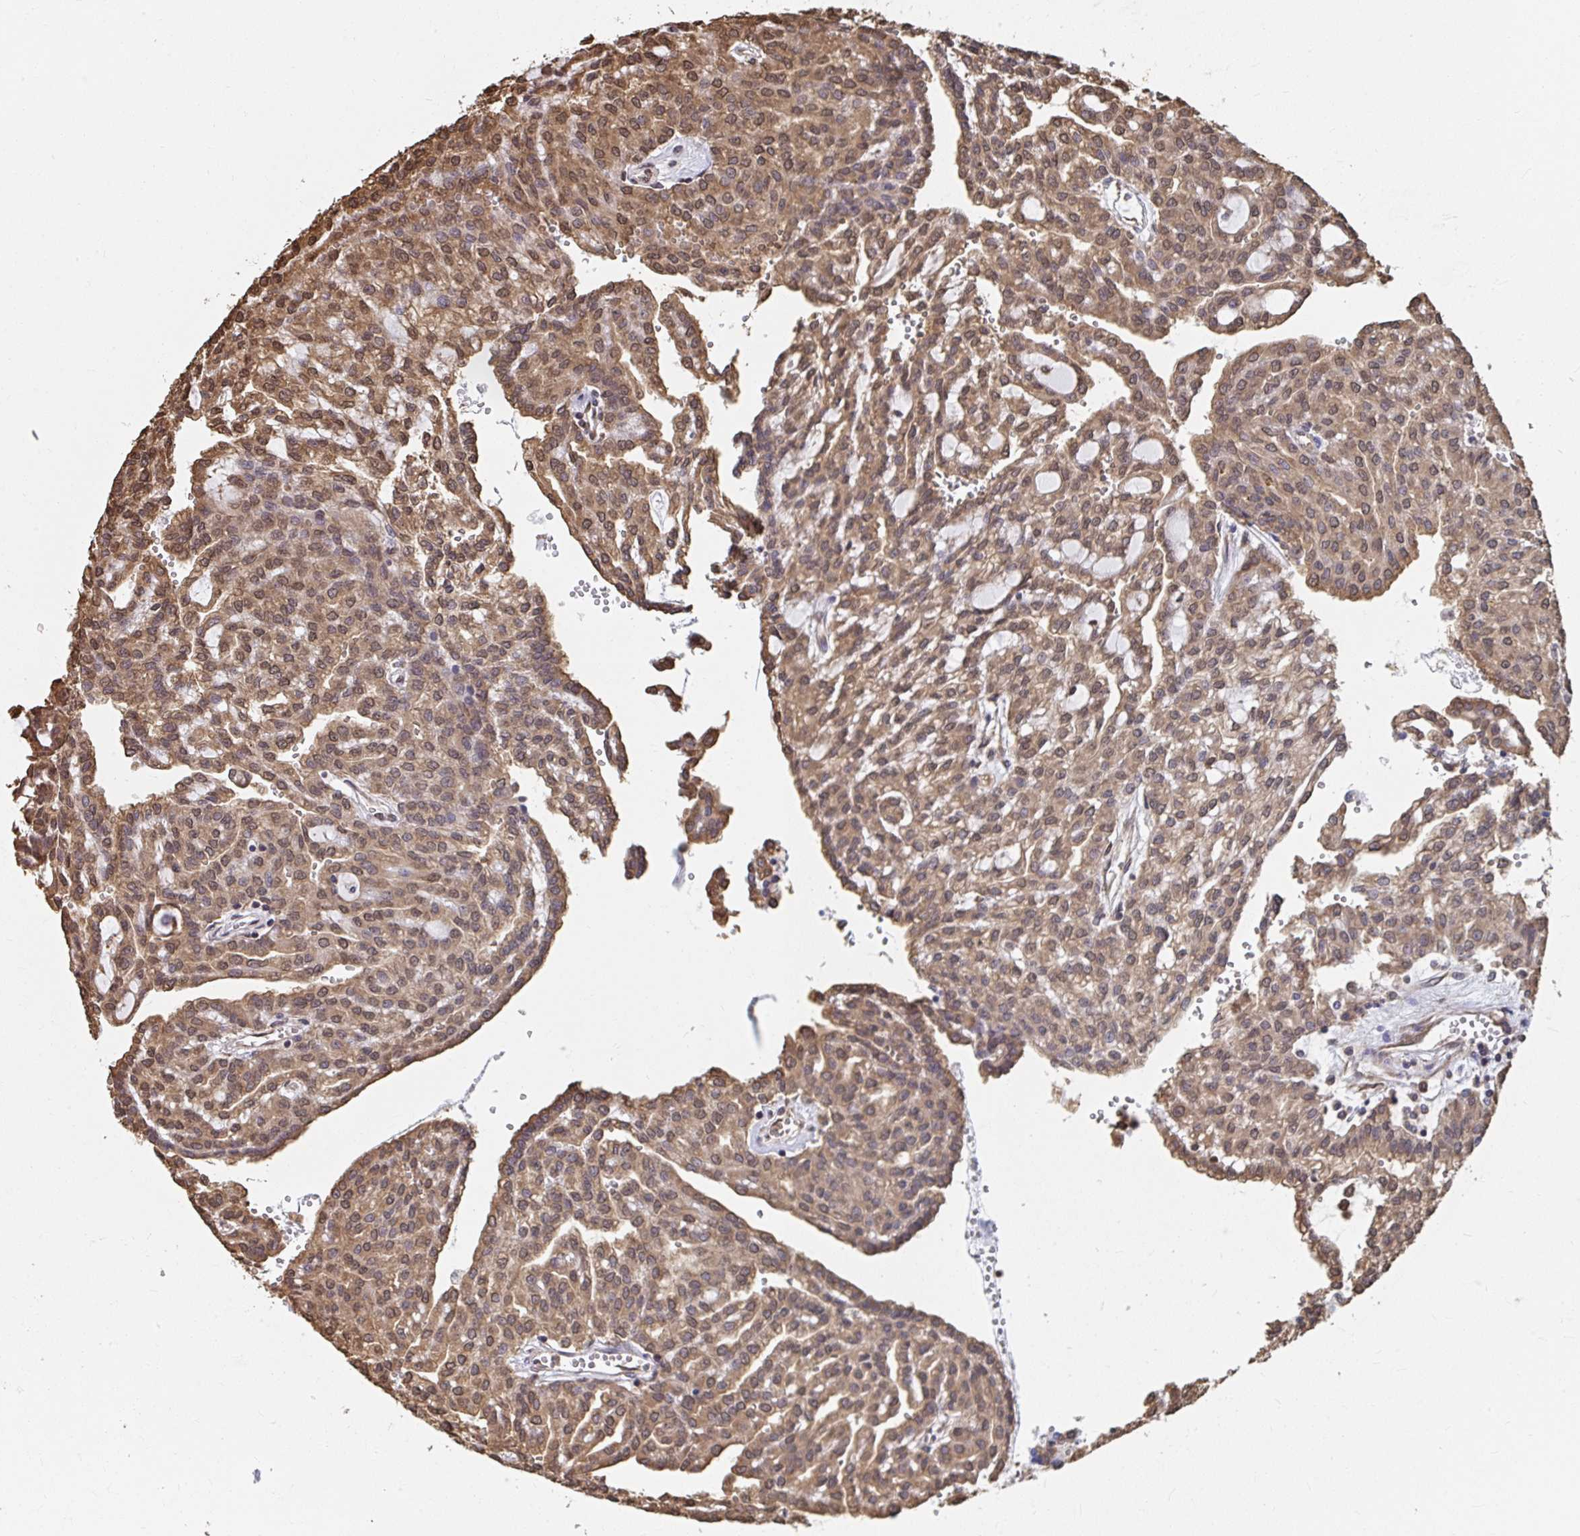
{"staining": {"intensity": "moderate", "quantity": ">75%", "location": "cytoplasmic/membranous,nuclear"}, "tissue": "renal cancer", "cell_type": "Tumor cells", "image_type": "cancer", "snomed": [{"axis": "morphology", "description": "Adenocarcinoma, NOS"}, {"axis": "topography", "description": "Kidney"}], "caption": "Immunohistochemistry (IHC) of human renal adenocarcinoma exhibits medium levels of moderate cytoplasmic/membranous and nuclear expression in approximately >75% of tumor cells. The staining is performed using DAB (3,3'-diaminobenzidine) brown chromogen to label protein expression. The nuclei are counter-stained blue using hematoxylin.", "gene": "SYNCRIP", "patient": {"sex": "male", "age": 63}}